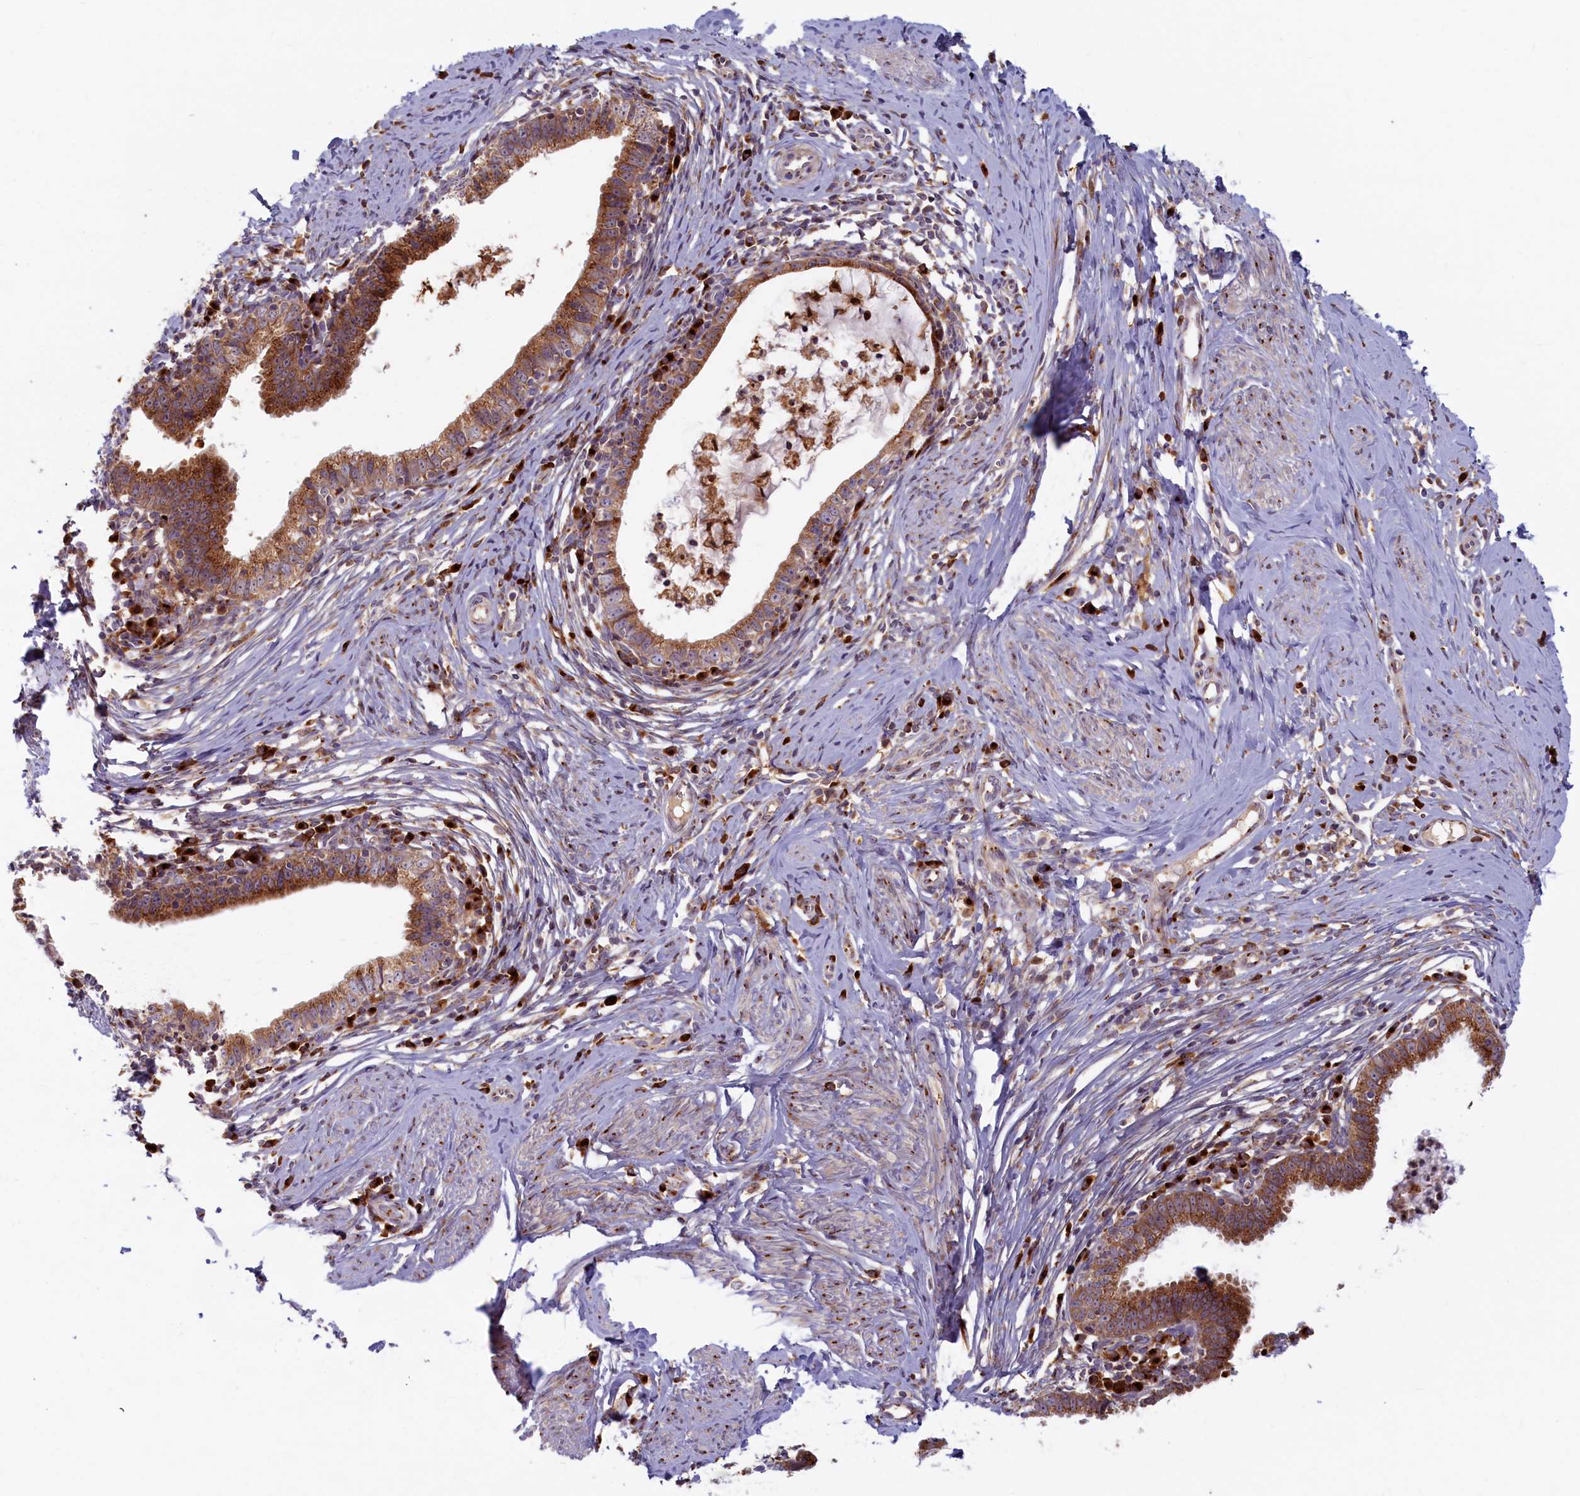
{"staining": {"intensity": "moderate", "quantity": ">75%", "location": "cytoplasmic/membranous"}, "tissue": "cervical cancer", "cell_type": "Tumor cells", "image_type": "cancer", "snomed": [{"axis": "morphology", "description": "Adenocarcinoma, NOS"}, {"axis": "topography", "description": "Cervix"}], "caption": "A medium amount of moderate cytoplasmic/membranous expression is seen in approximately >75% of tumor cells in adenocarcinoma (cervical) tissue.", "gene": "BLVRB", "patient": {"sex": "female", "age": 36}}